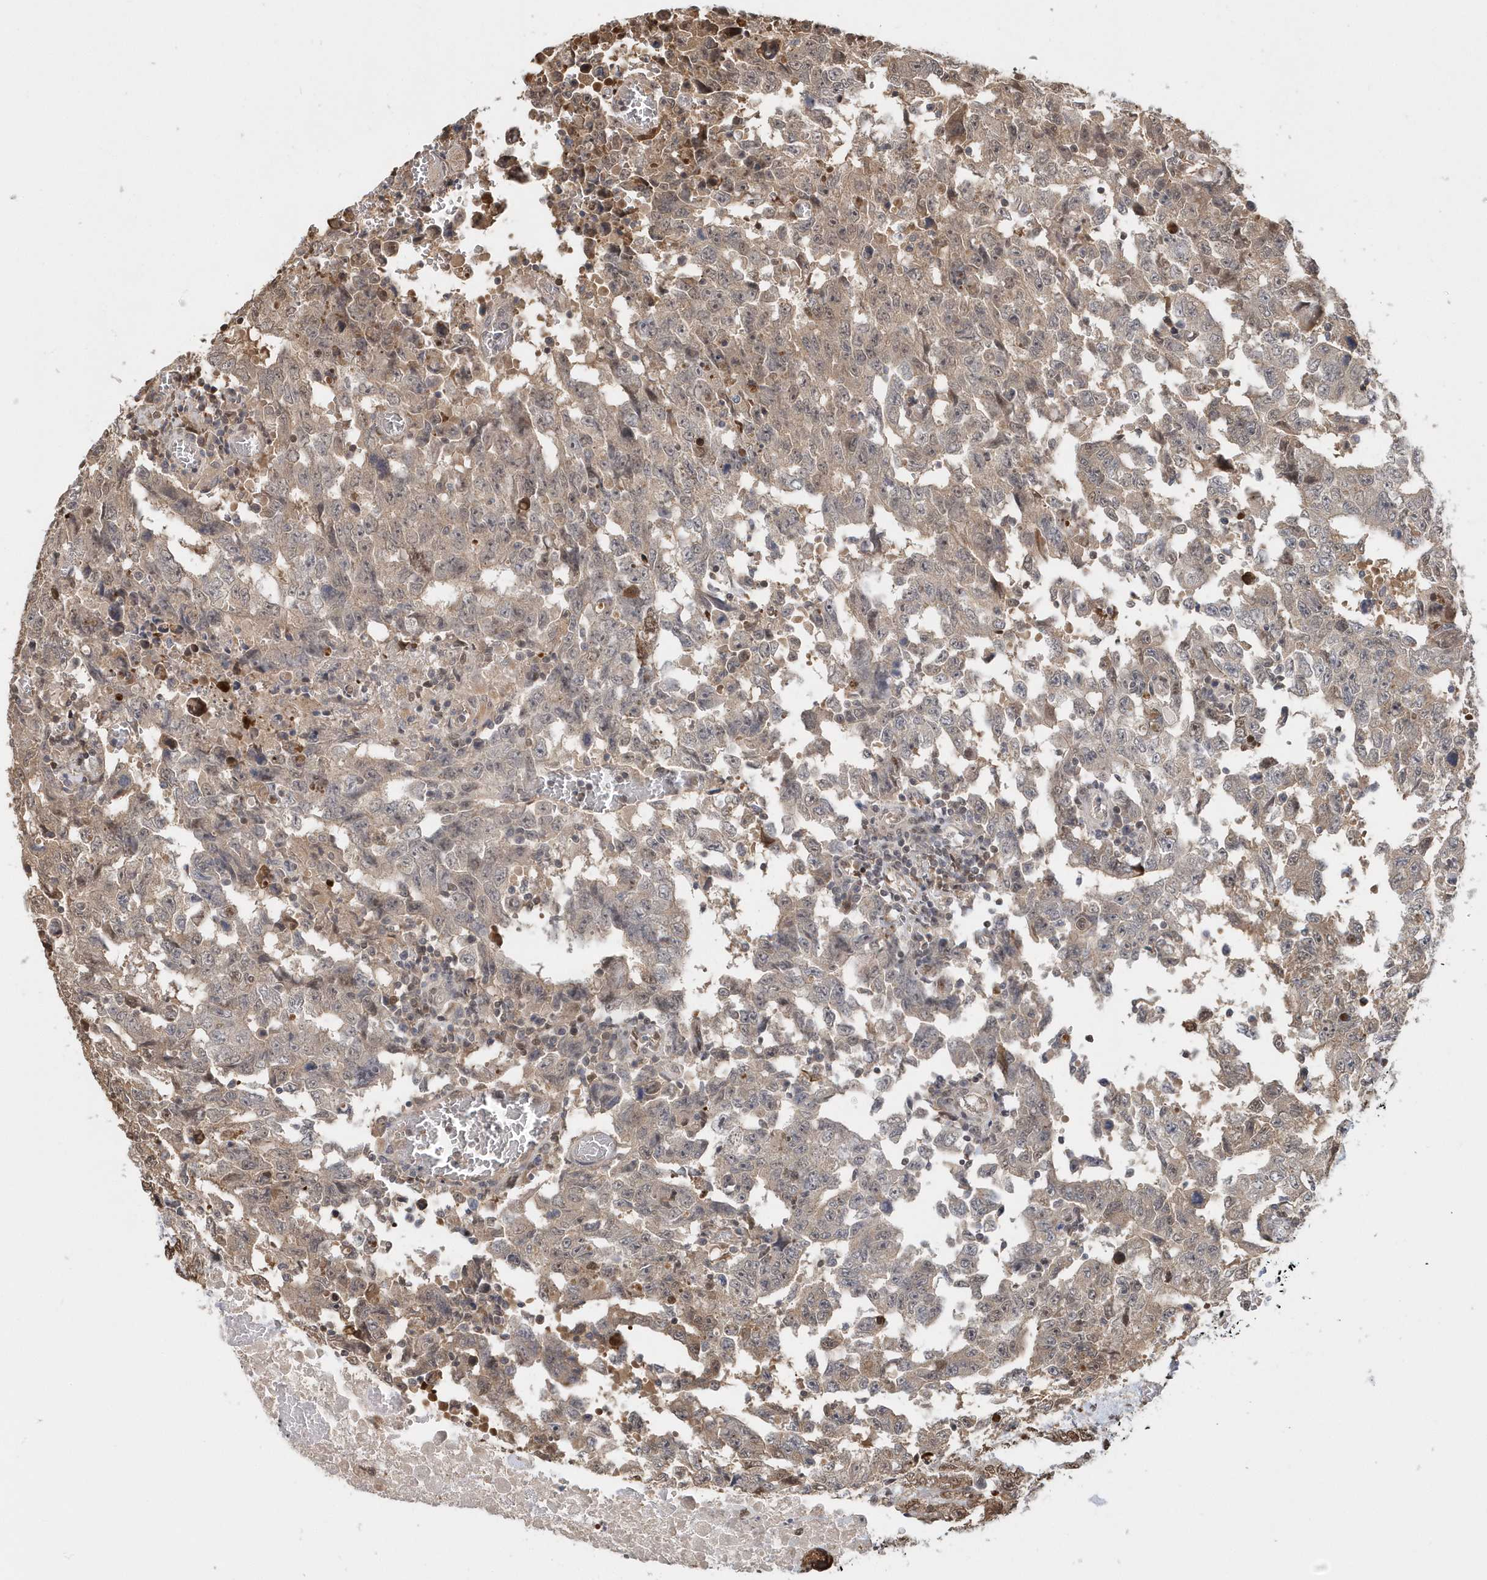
{"staining": {"intensity": "moderate", "quantity": ">75%", "location": "cytoplasmic/membranous"}, "tissue": "testis cancer", "cell_type": "Tumor cells", "image_type": "cancer", "snomed": [{"axis": "morphology", "description": "Carcinoma, Embryonal, NOS"}, {"axis": "topography", "description": "Testis"}], "caption": "Testis cancer stained with DAB (3,3'-diaminobenzidine) immunohistochemistry displays medium levels of moderate cytoplasmic/membranous expression in about >75% of tumor cells. The protein of interest is shown in brown color, while the nuclei are stained blue.", "gene": "SUMO2", "patient": {"sex": "male", "age": 26}}